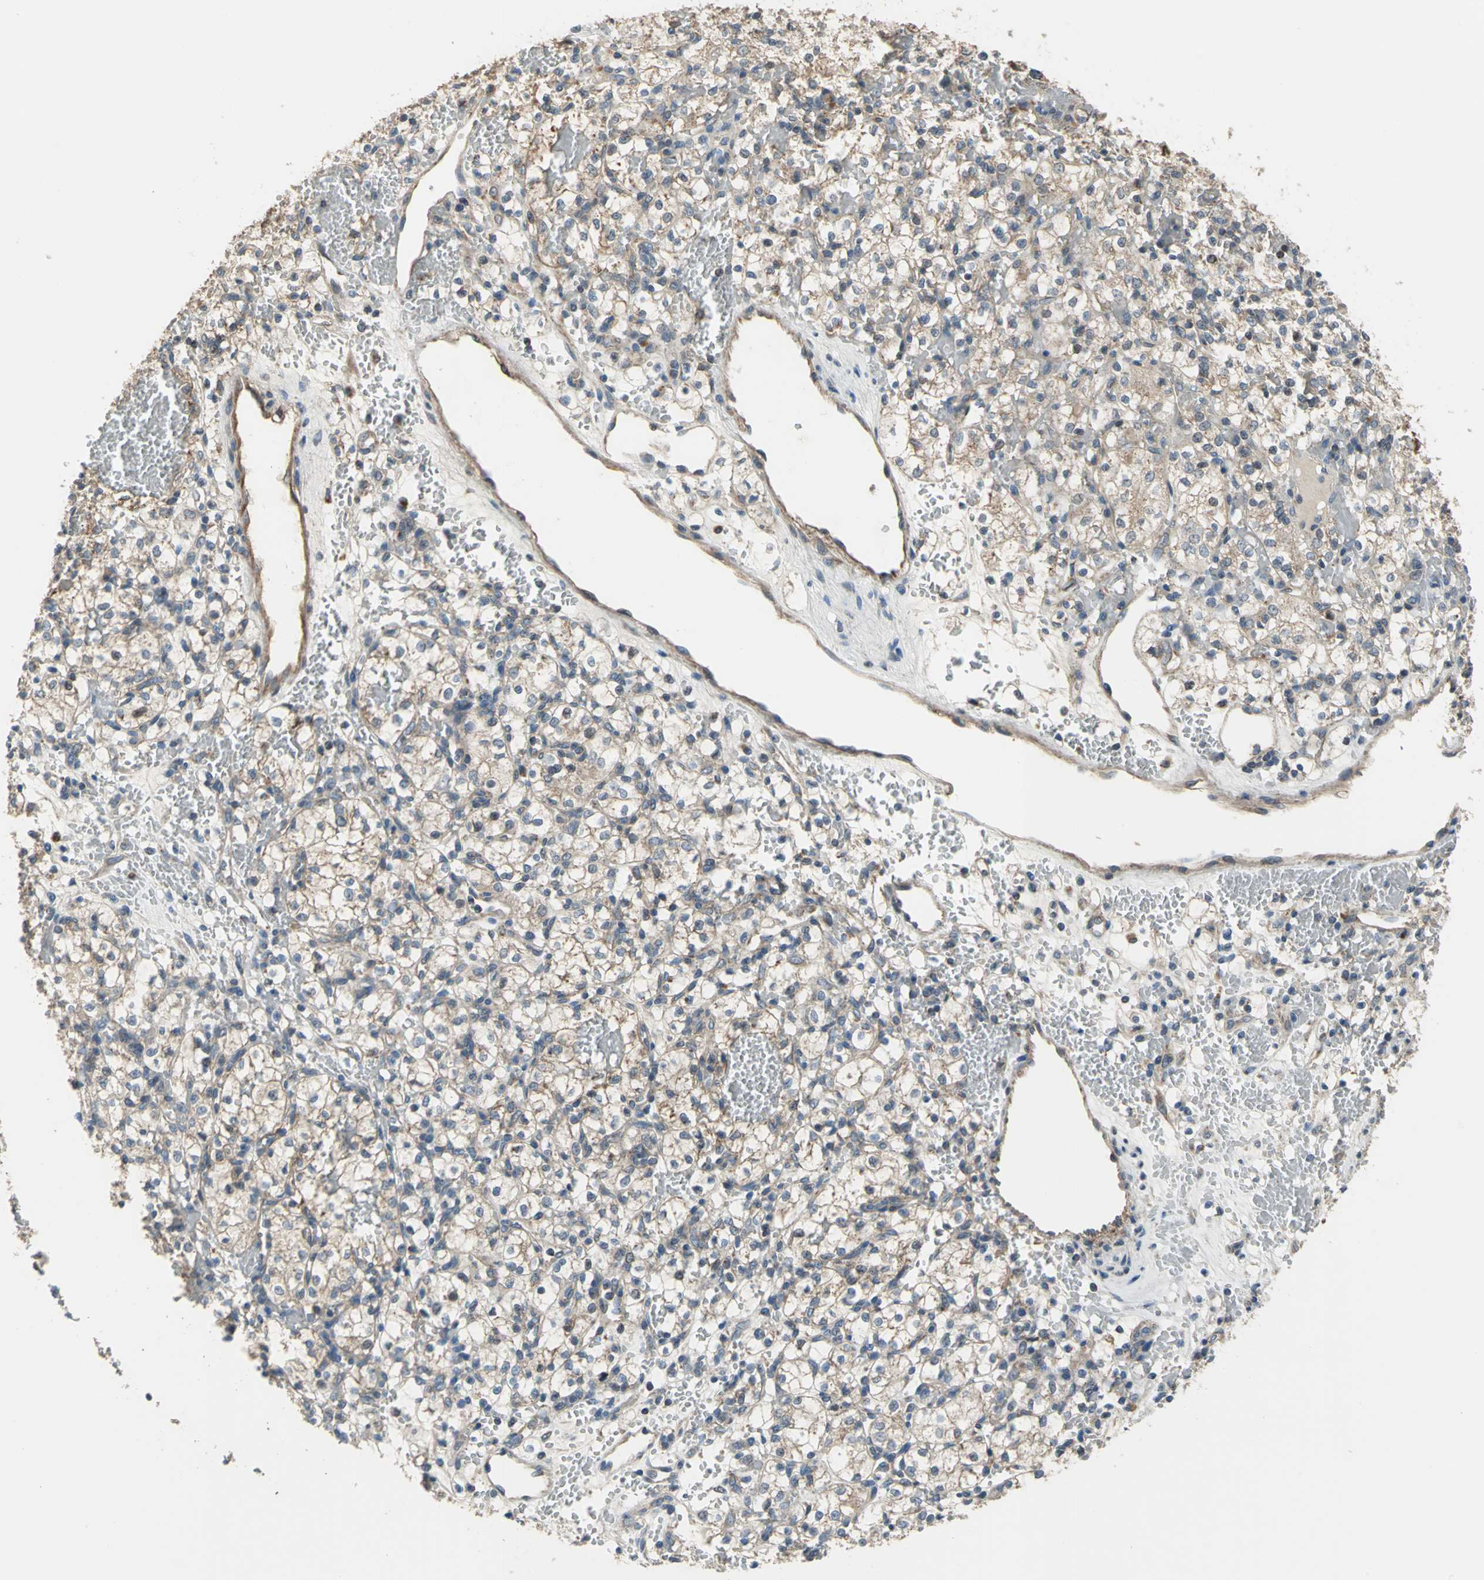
{"staining": {"intensity": "weak", "quantity": ">75%", "location": "cytoplasmic/membranous"}, "tissue": "renal cancer", "cell_type": "Tumor cells", "image_type": "cancer", "snomed": [{"axis": "morphology", "description": "Adenocarcinoma, NOS"}, {"axis": "topography", "description": "Kidney"}], "caption": "Immunohistochemical staining of renal cancer shows low levels of weak cytoplasmic/membranous staining in approximately >75% of tumor cells. Immunohistochemistry stains the protein in brown and the nuclei are stained blue.", "gene": "TRAK1", "patient": {"sex": "female", "age": 60}}